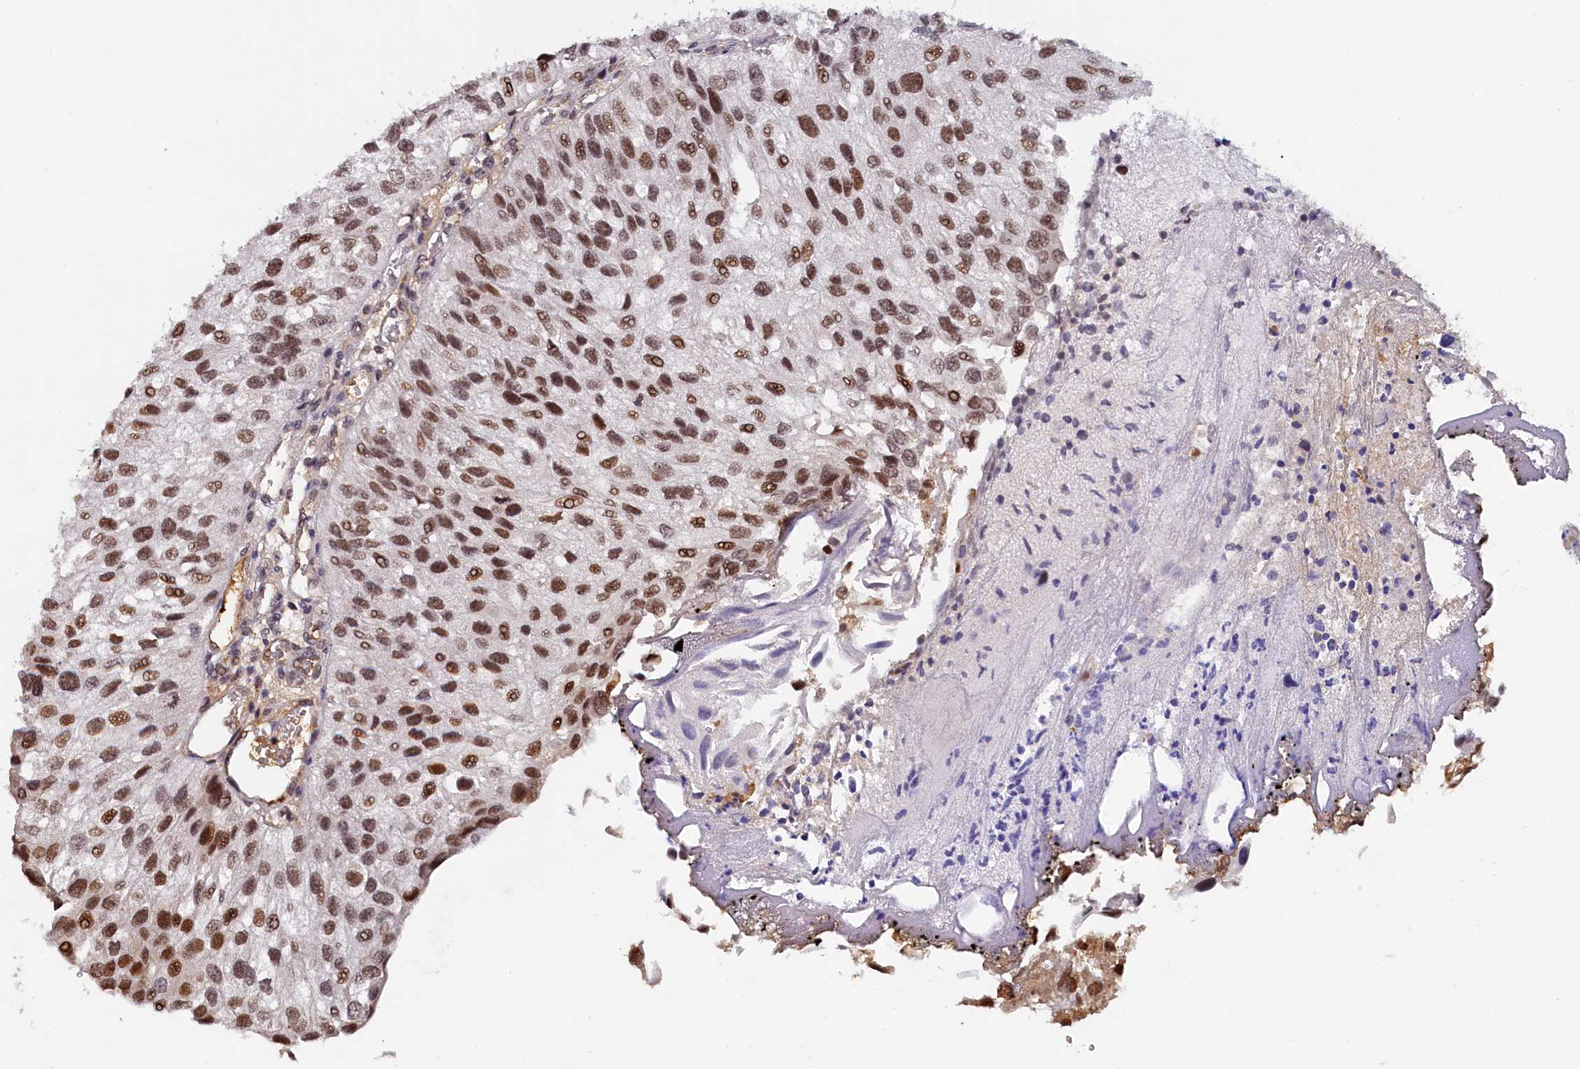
{"staining": {"intensity": "moderate", "quantity": ">75%", "location": "nuclear"}, "tissue": "urothelial cancer", "cell_type": "Tumor cells", "image_type": "cancer", "snomed": [{"axis": "morphology", "description": "Urothelial carcinoma, Low grade"}, {"axis": "topography", "description": "Urinary bladder"}], "caption": "This is an image of immunohistochemistry (IHC) staining of urothelial cancer, which shows moderate staining in the nuclear of tumor cells.", "gene": "INTS14", "patient": {"sex": "female", "age": 89}}